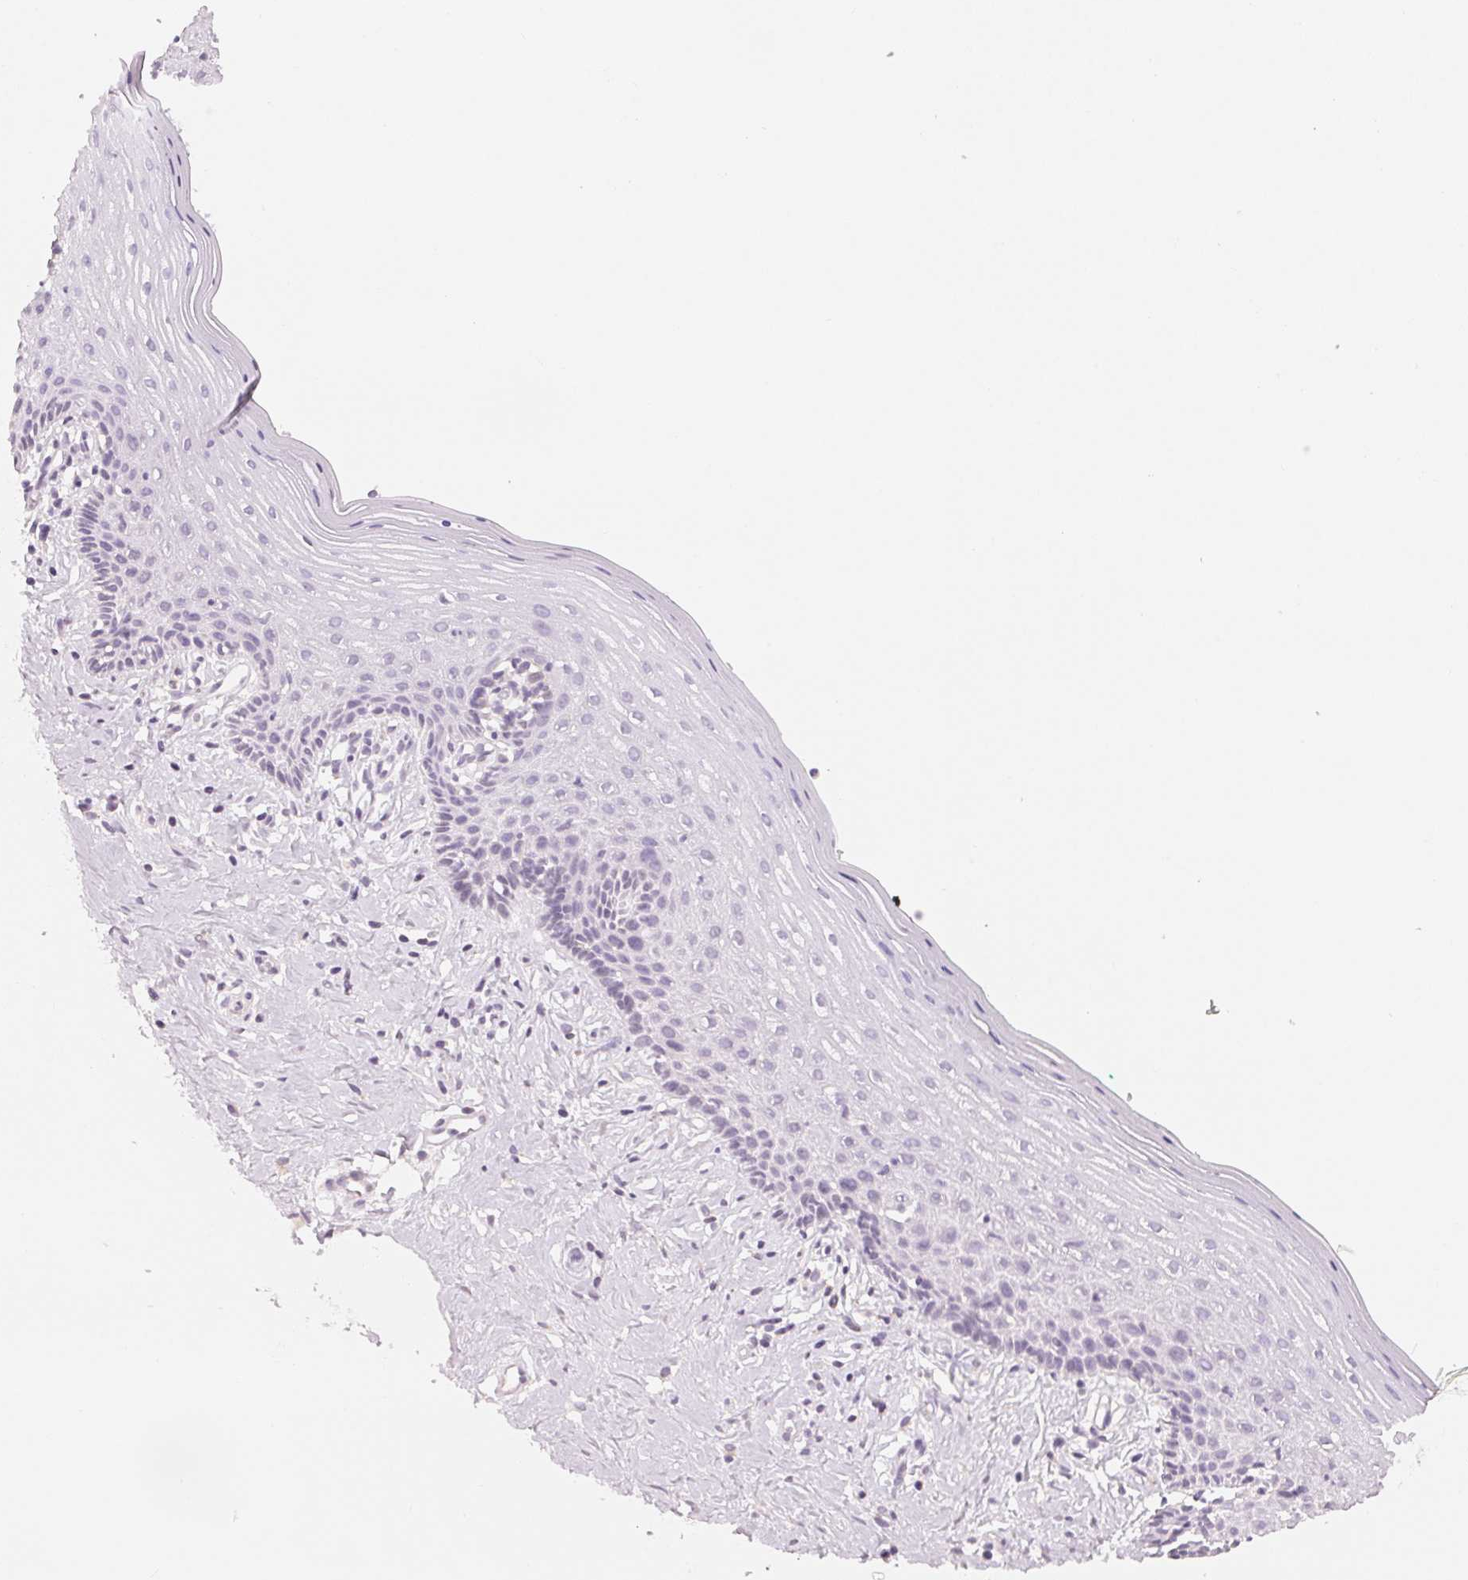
{"staining": {"intensity": "negative", "quantity": "none", "location": "none"}, "tissue": "vagina", "cell_type": "Squamous epithelial cells", "image_type": "normal", "snomed": [{"axis": "morphology", "description": "Normal tissue, NOS"}, {"axis": "topography", "description": "Vagina"}], "caption": "Immunohistochemistry photomicrograph of normal vagina: vagina stained with DAB (3,3'-diaminobenzidine) exhibits no significant protein expression in squamous epithelial cells. The staining is performed using DAB brown chromogen with nuclei counter-stained in using hematoxylin.", "gene": "HOXB13", "patient": {"sex": "female", "age": 42}}